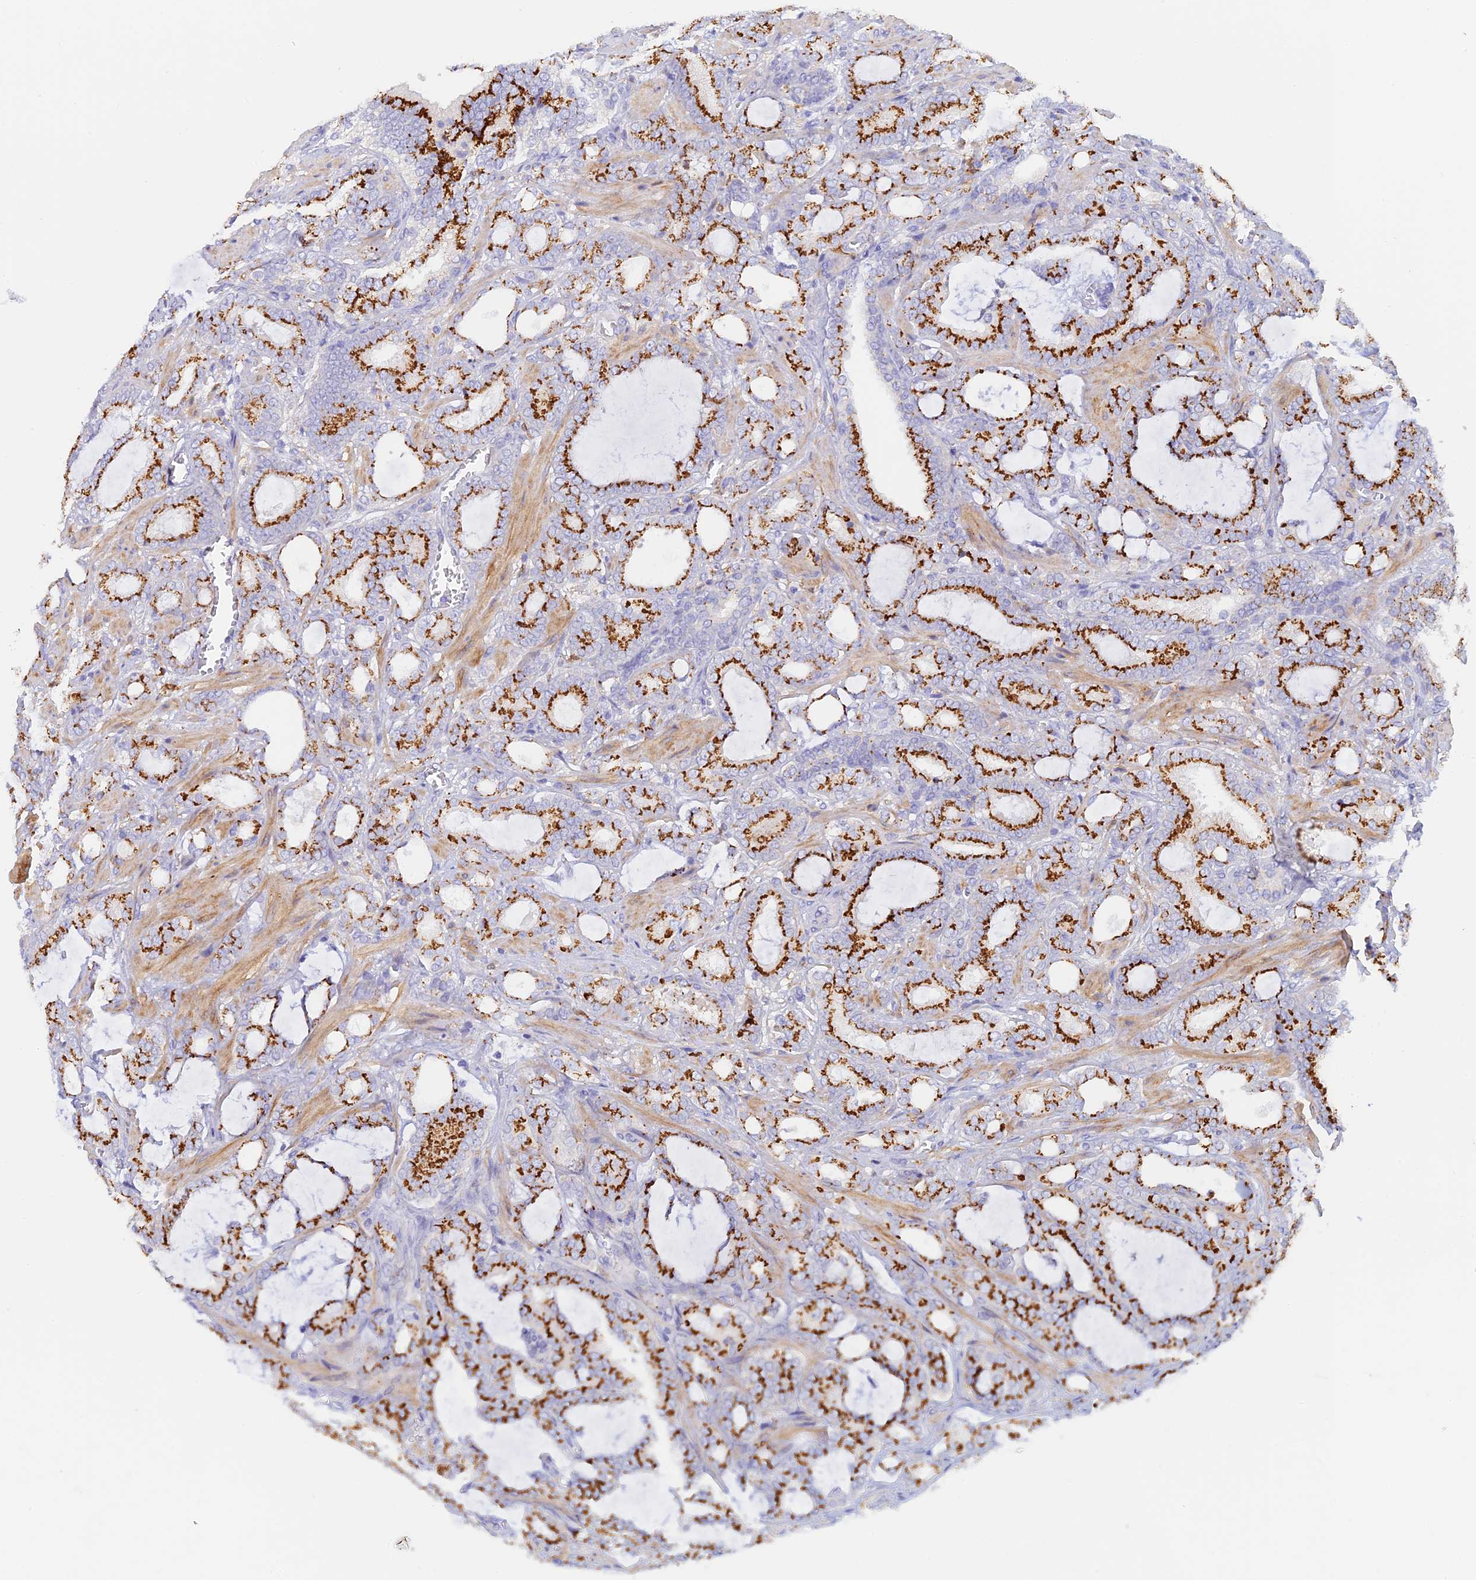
{"staining": {"intensity": "strong", "quantity": ">75%", "location": "cytoplasmic/membranous"}, "tissue": "prostate cancer", "cell_type": "Tumor cells", "image_type": "cancer", "snomed": [{"axis": "morphology", "description": "Adenocarcinoma, High grade"}, {"axis": "topography", "description": "Prostate and seminal vesicle, NOS"}], "caption": "Immunohistochemical staining of high-grade adenocarcinoma (prostate) shows high levels of strong cytoplasmic/membranous staining in approximately >75% of tumor cells. The protein is shown in brown color, while the nuclei are stained blue.", "gene": "SLC24A3", "patient": {"sex": "male", "age": 67}}